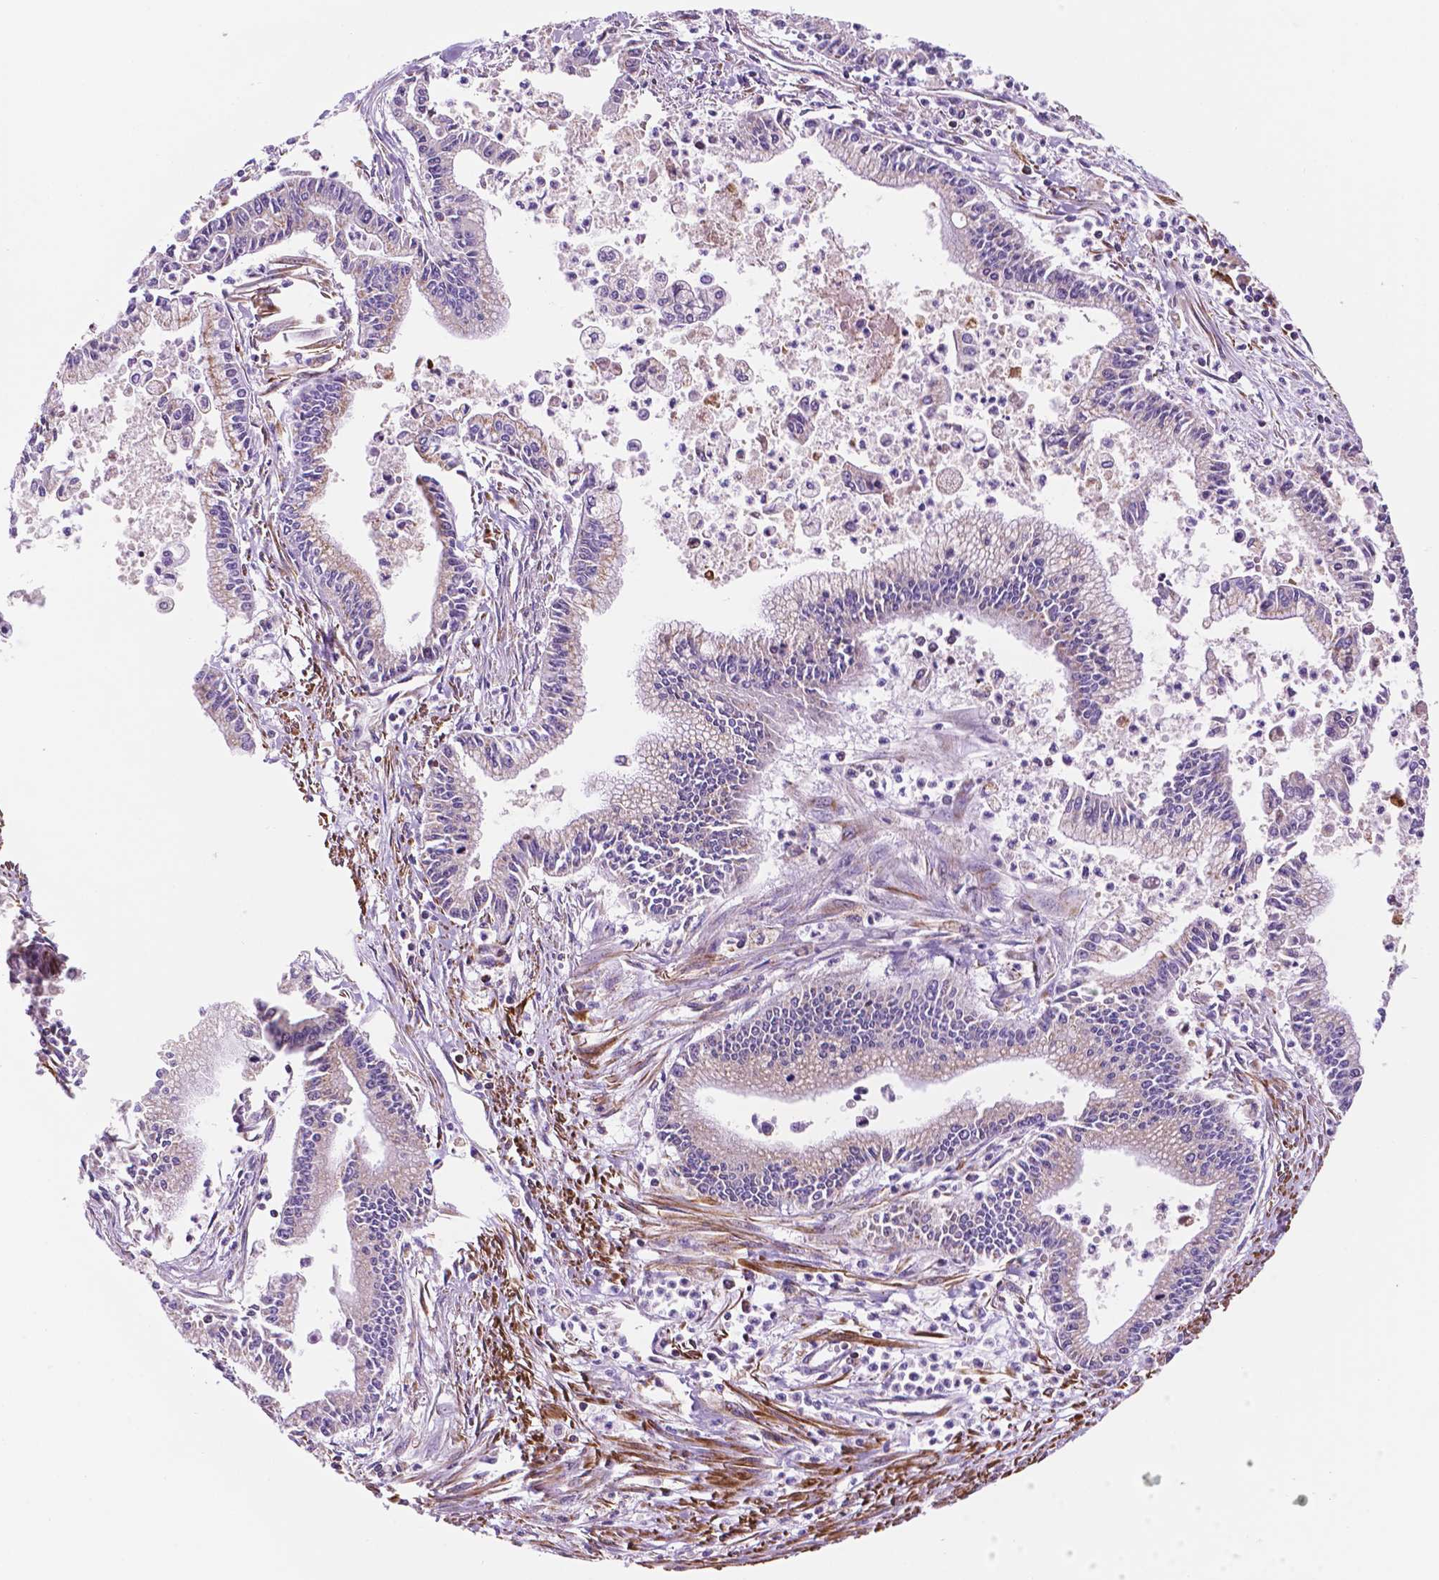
{"staining": {"intensity": "weak", "quantity": "<25%", "location": "cytoplasmic/membranous"}, "tissue": "pancreatic cancer", "cell_type": "Tumor cells", "image_type": "cancer", "snomed": [{"axis": "morphology", "description": "Adenocarcinoma, NOS"}, {"axis": "topography", "description": "Pancreas"}], "caption": "This is an immunohistochemistry micrograph of pancreatic cancer. There is no expression in tumor cells.", "gene": "GEMIN4", "patient": {"sex": "female", "age": 65}}